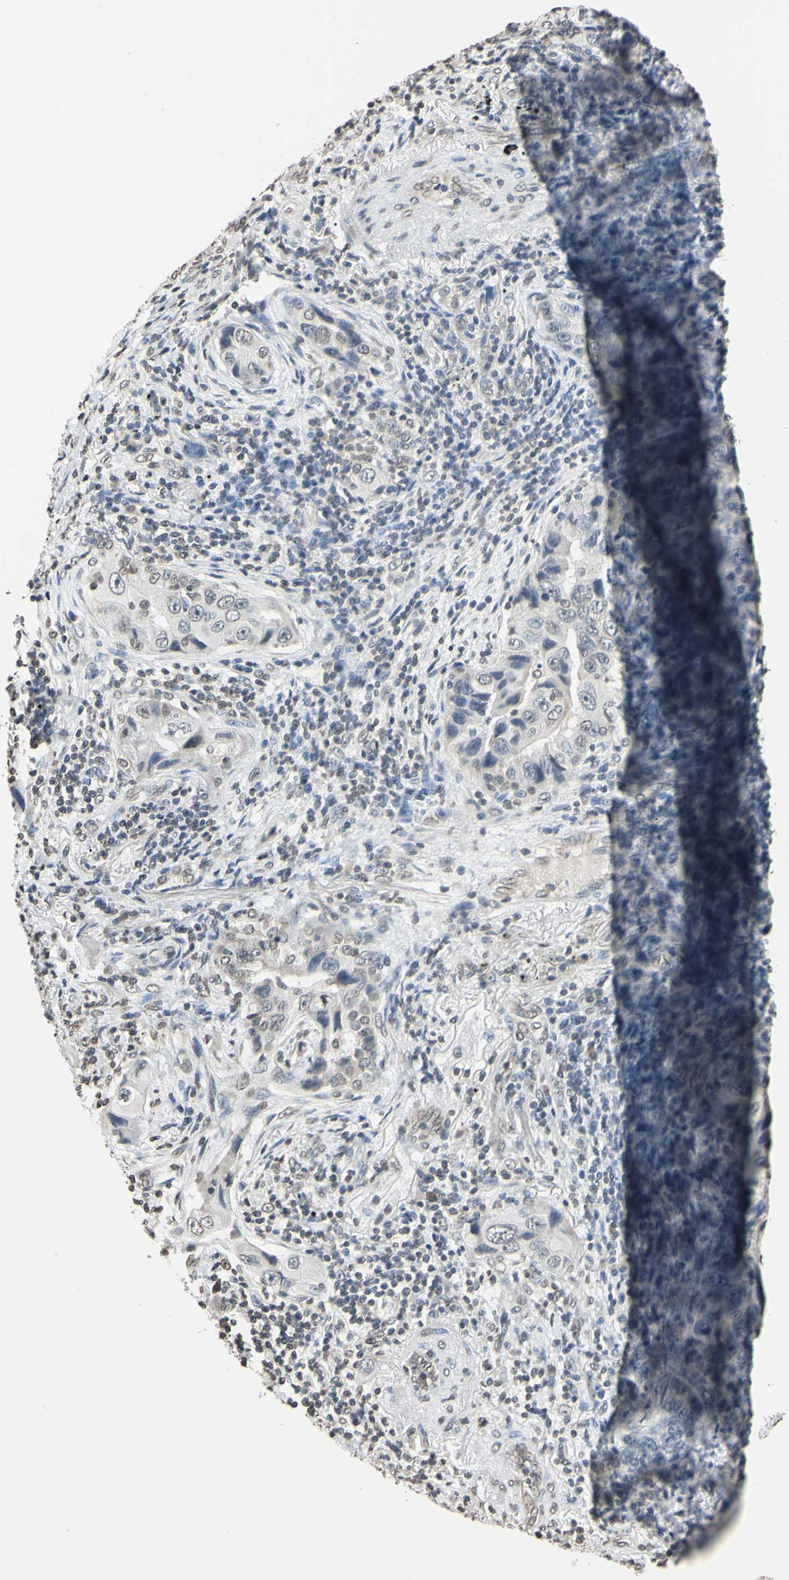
{"staining": {"intensity": "weak", "quantity": "<25%", "location": "nuclear"}, "tissue": "lung cancer", "cell_type": "Tumor cells", "image_type": "cancer", "snomed": [{"axis": "morphology", "description": "Adenocarcinoma, NOS"}, {"axis": "topography", "description": "Lung"}], "caption": "Immunohistochemistry (IHC) image of adenocarcinoma (lung) stained for a protein (brown), which demonstrates no staining in tumor cells. (DAB IHC, high magnification).", "gene": "CDC45", "patient": {"sex": "female", "age": 65}}